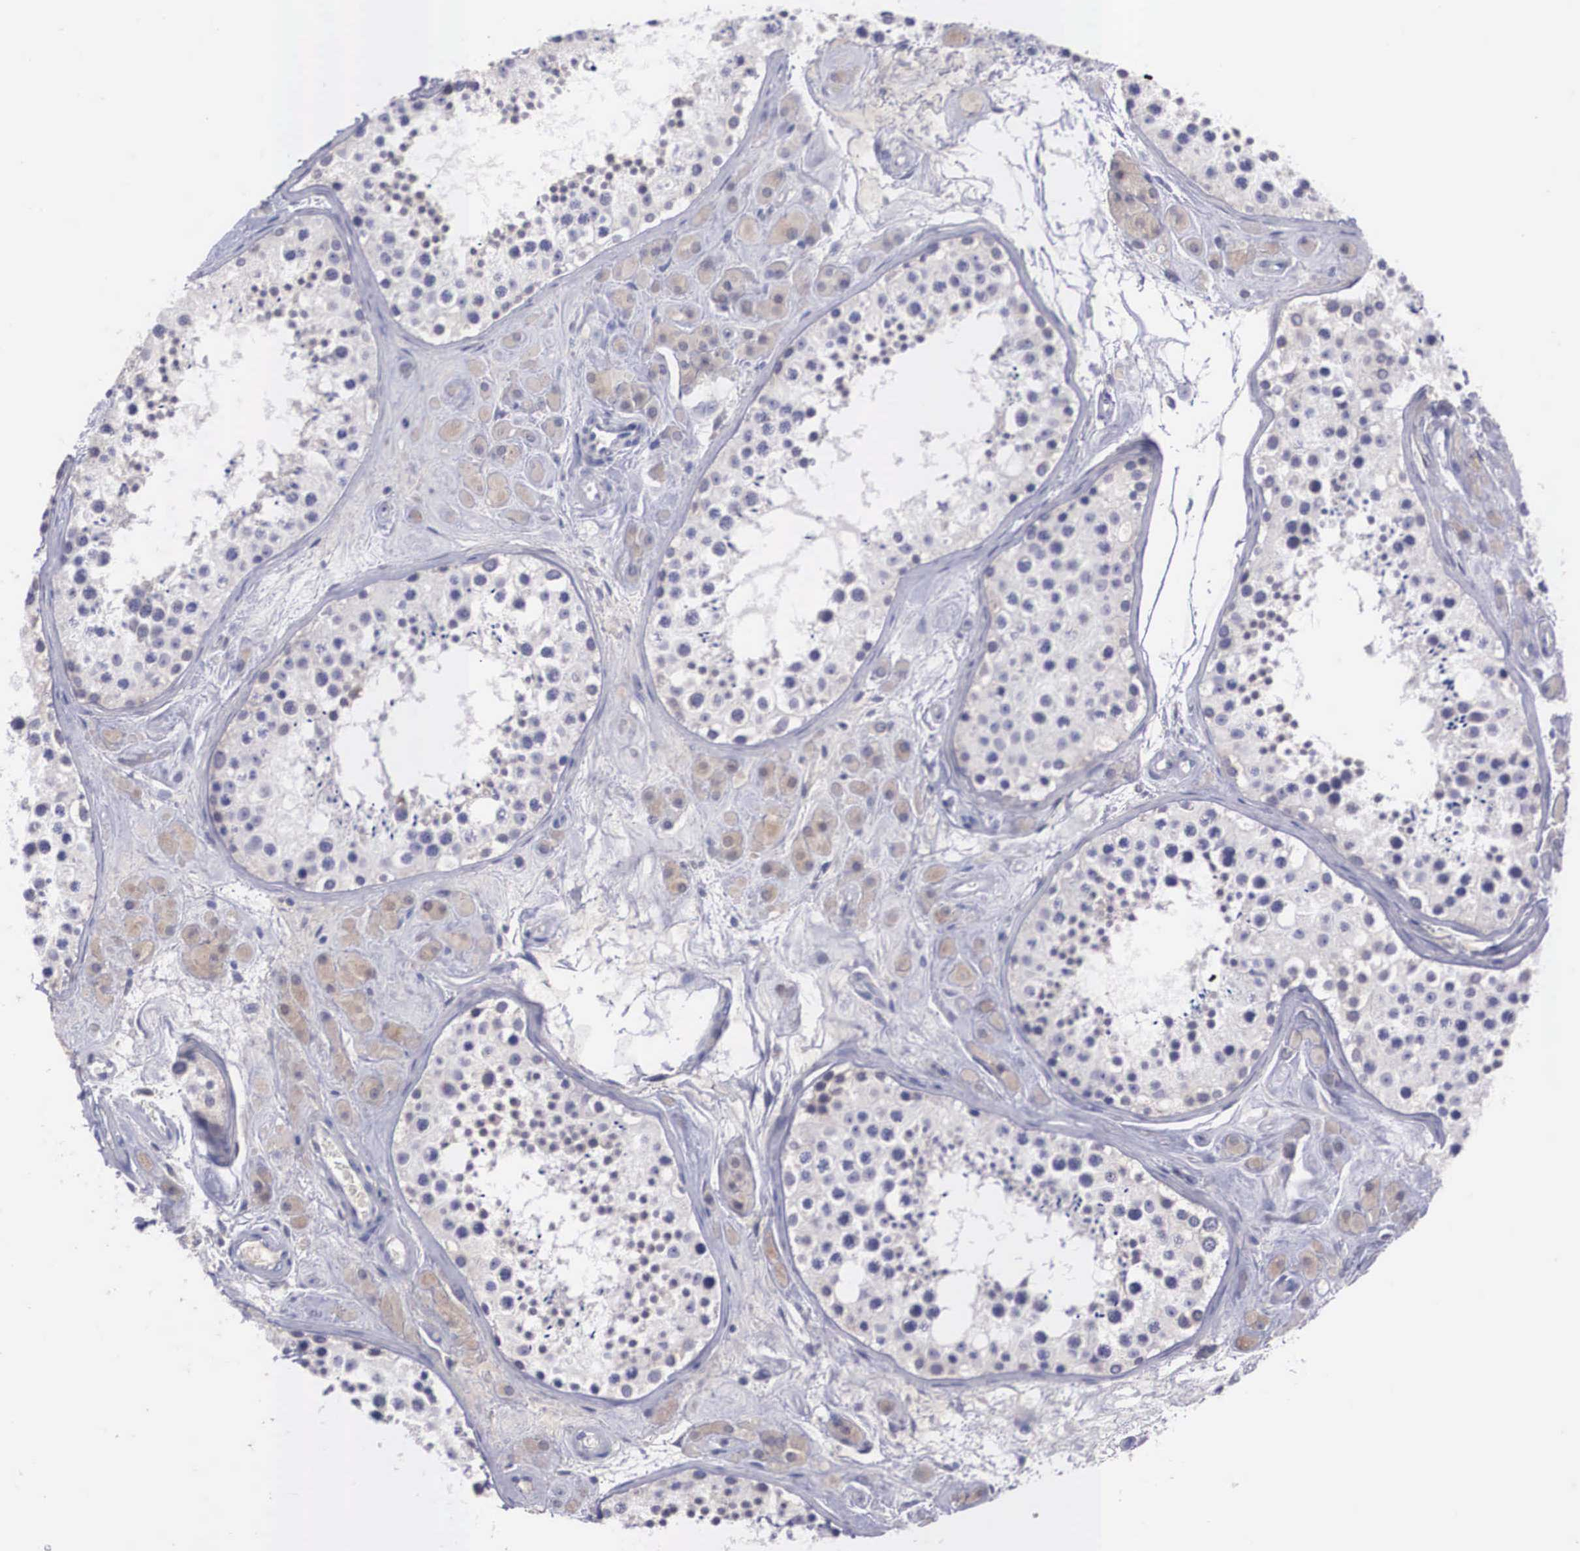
{"staining": {"intensity": "negative", "quantity": "none", "location": "none"}, "tissue": "testis", "cell_type": "Cells in seminiferous ducts", "image_type": "normal", "snomed": [{"axis": "morphology", "description": "Normal tissue, NOS"}, {"axis": "topography", "description": "Testis"}], "caption": "Histopathology image shows no significant protein staining in cells in seminiferous ducts of benign testis. (DAB (3,3'-diaminobenzidine) IHC with hematoxylin counter stain).", "gene": "REPS2", "patient": {"sex": "male", "age": 38}}